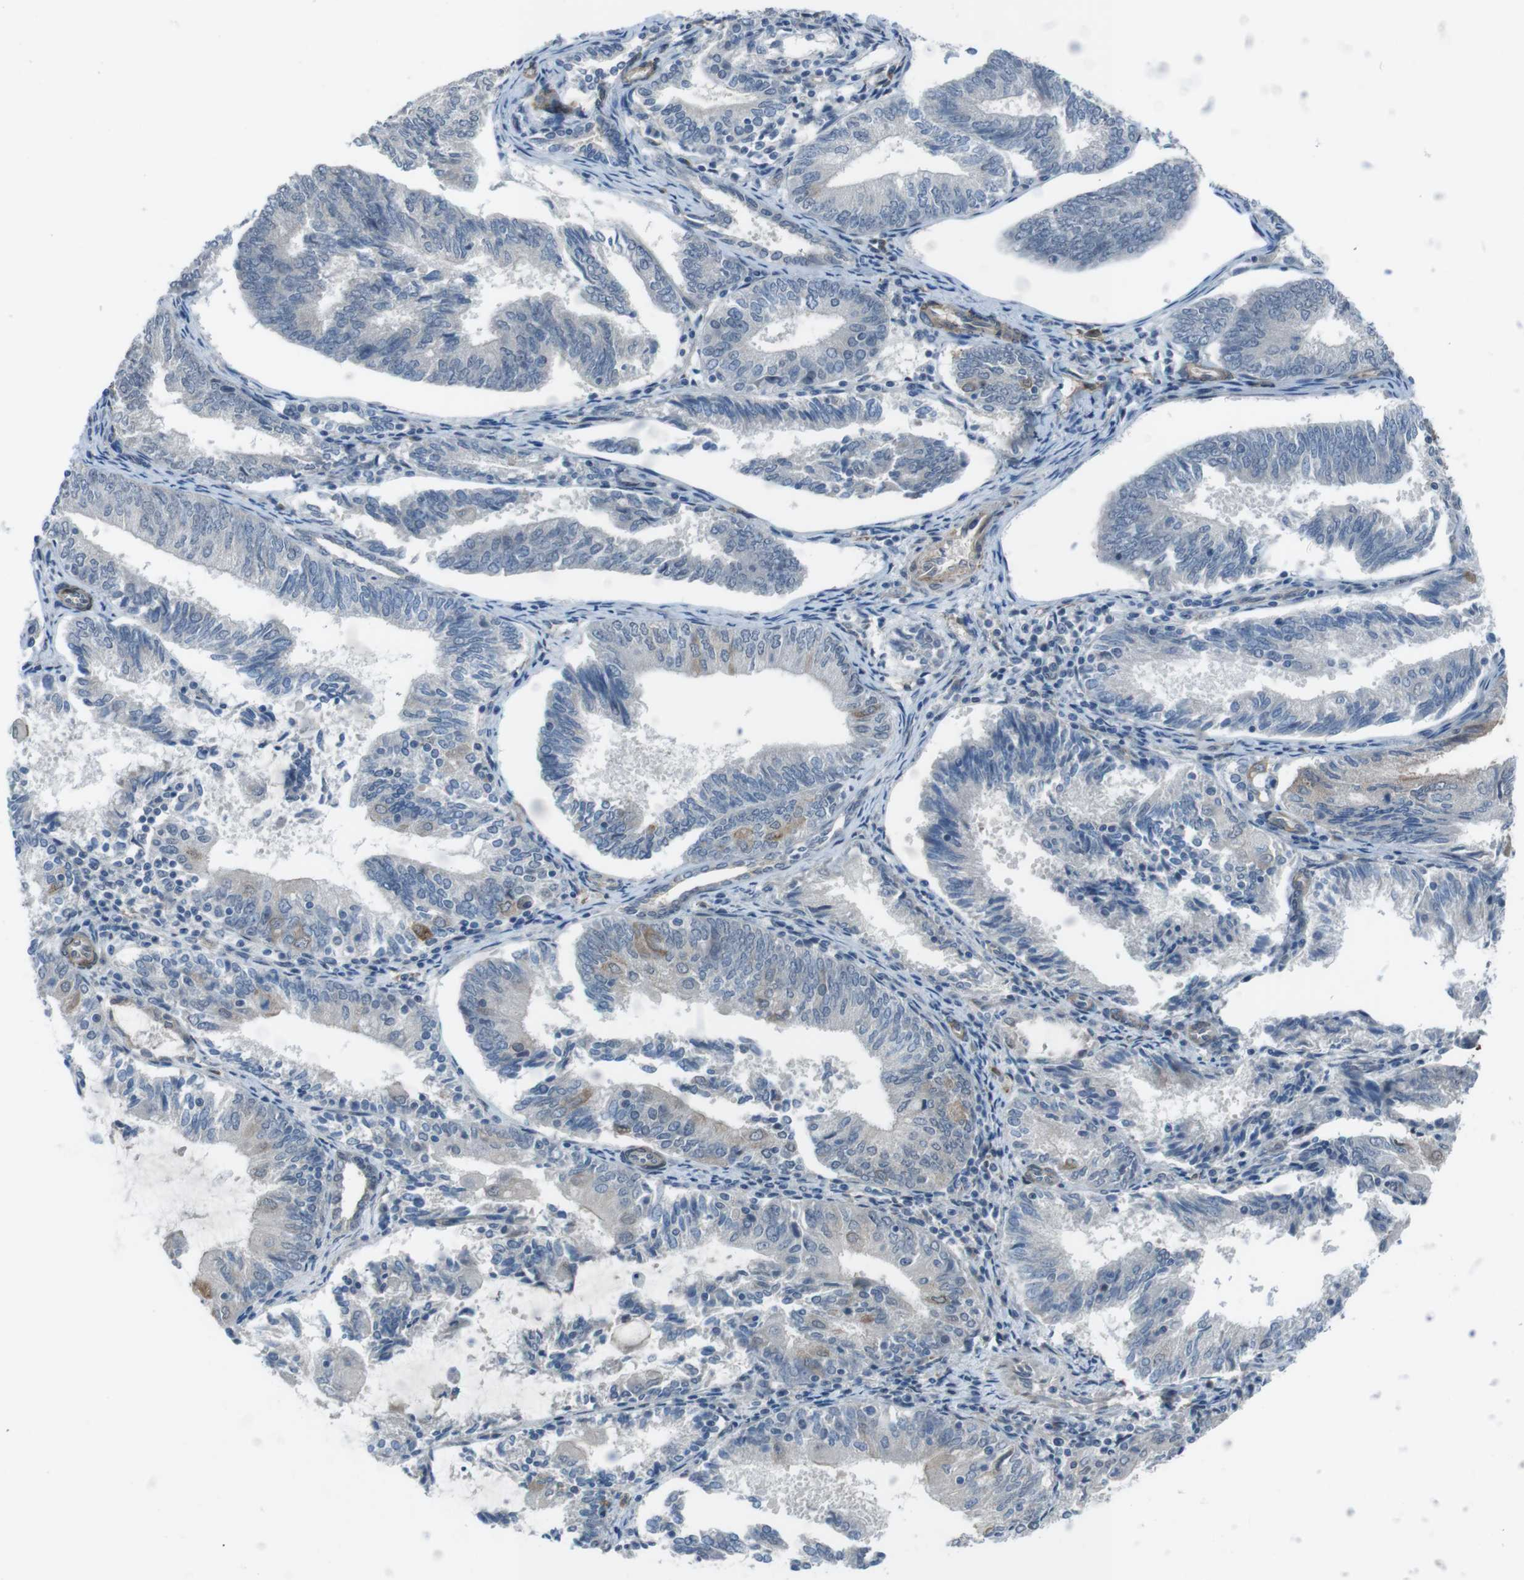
{"staining": {"intensity": "moderate", "quantity": "<25%", "location": "cytoplasmic/membranous"}, "tissue": "endometrial cancer", "cell_type": "Tumor cells", "image_type": "cancer", "snomed": [{"axis": "morphology", "description": "Adenocarcinoma, NOS"}, {"axis": "topography", "description": "Endometrium"}], "caption": "A brown stain shows moderate cytoplasmic/membranous staining of a protein in human endometrial adenocarcinoma tumor cells. (DAB (3,3'-diaminobenzidine) IHC, brown staining for protein, blue staining for nuclei).", "gene": "ANK2", "patient": {"sex": "female", "age": 81}}